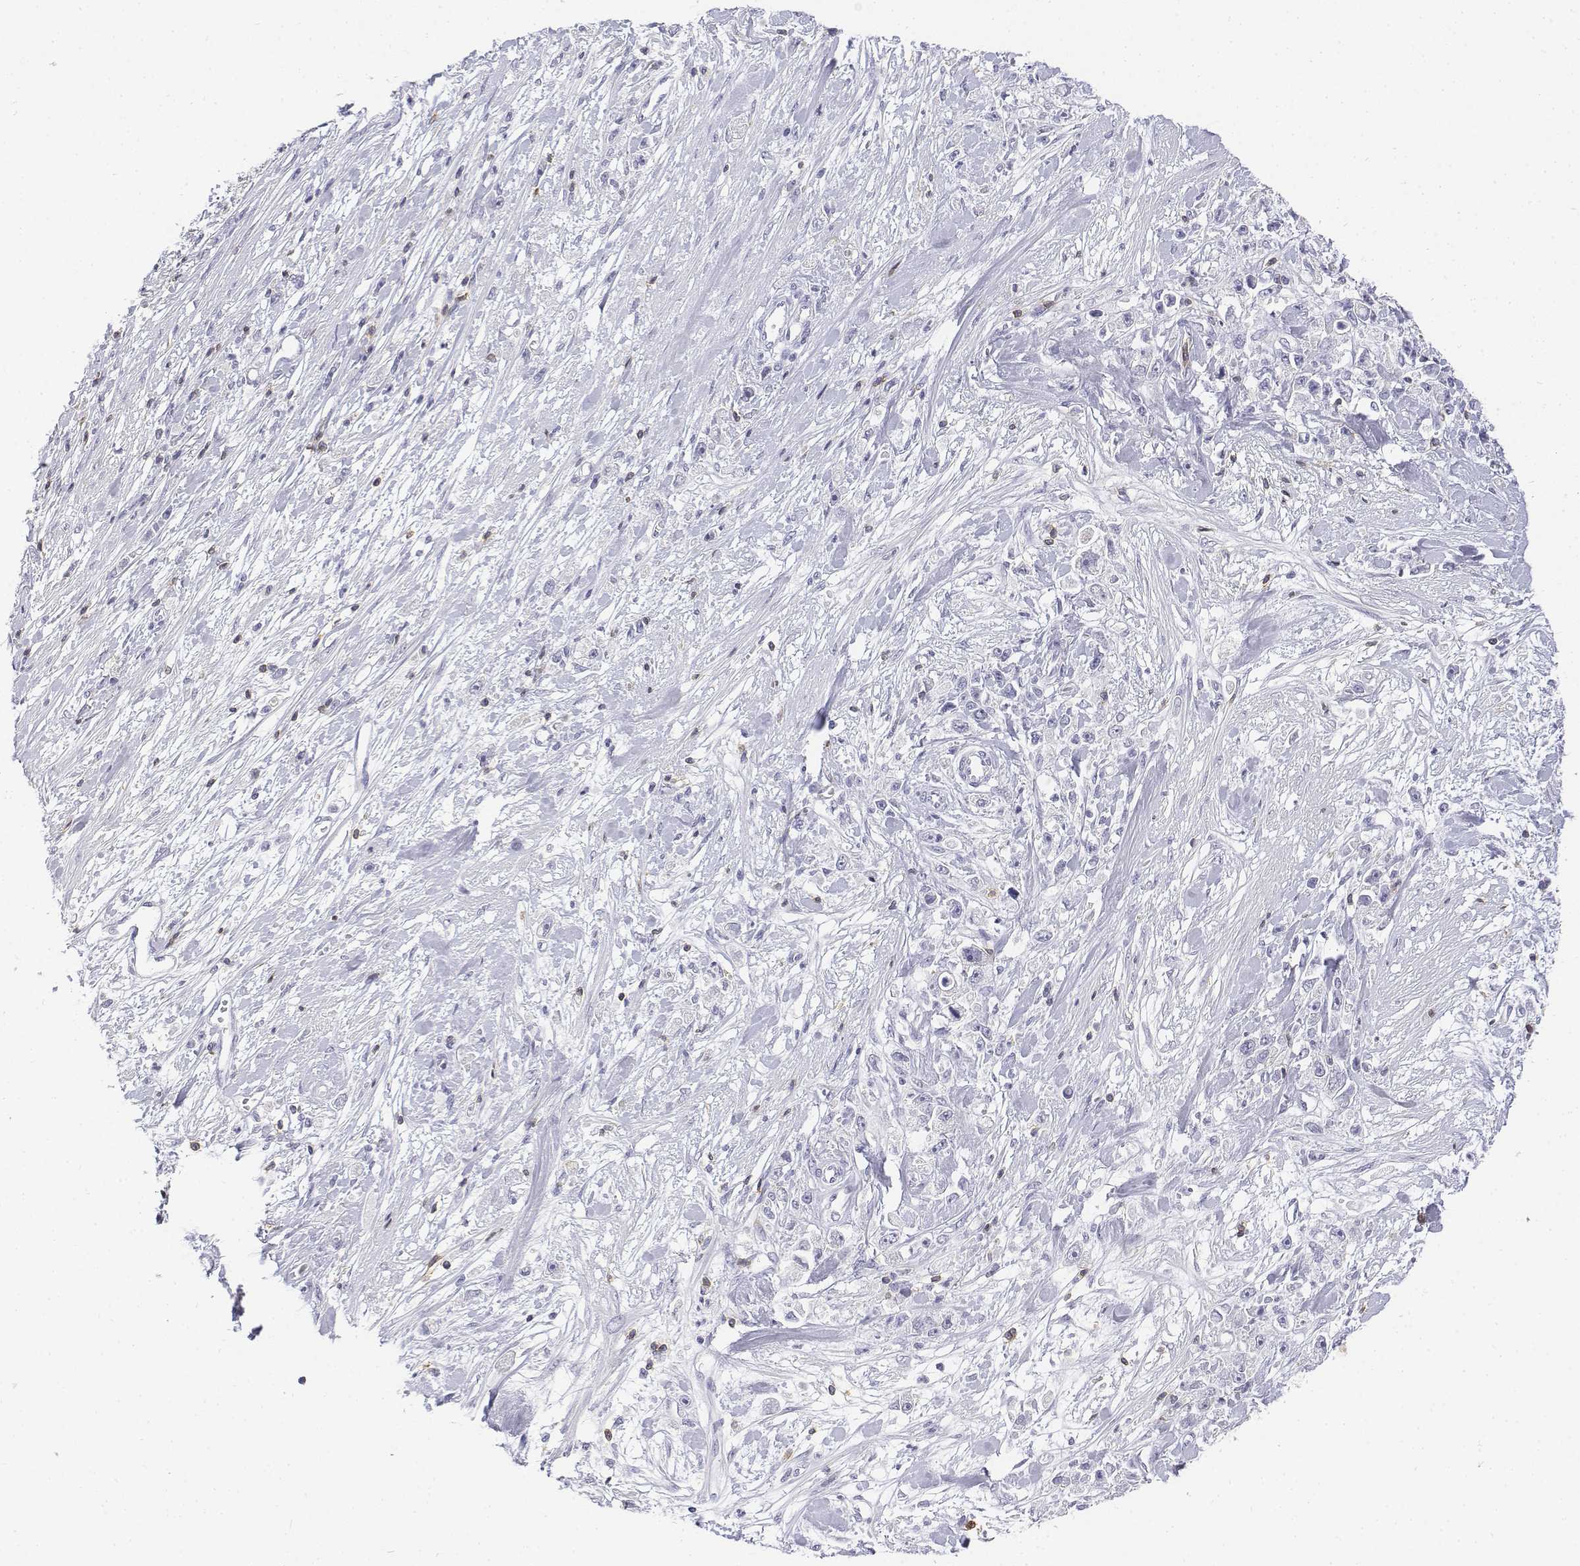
{"staining": {"intensity": "negative", "quantity": "none", "location": "none"}, "tissue": "stomach cancer", "cell_type": "Tumor cells", "image_type": "cancer", "snomed": [{"axis": "morphology", "description": "Adenocarcinoma, NOS"}, {"axis": "topography", "description": "Stomach"}], "caption": "Stomach cancer was stained to show a protein in brown. There is no significant positivity in tumor cells.", "gene": "CD3E", "patient": {"sex": "female", "age": 59}}